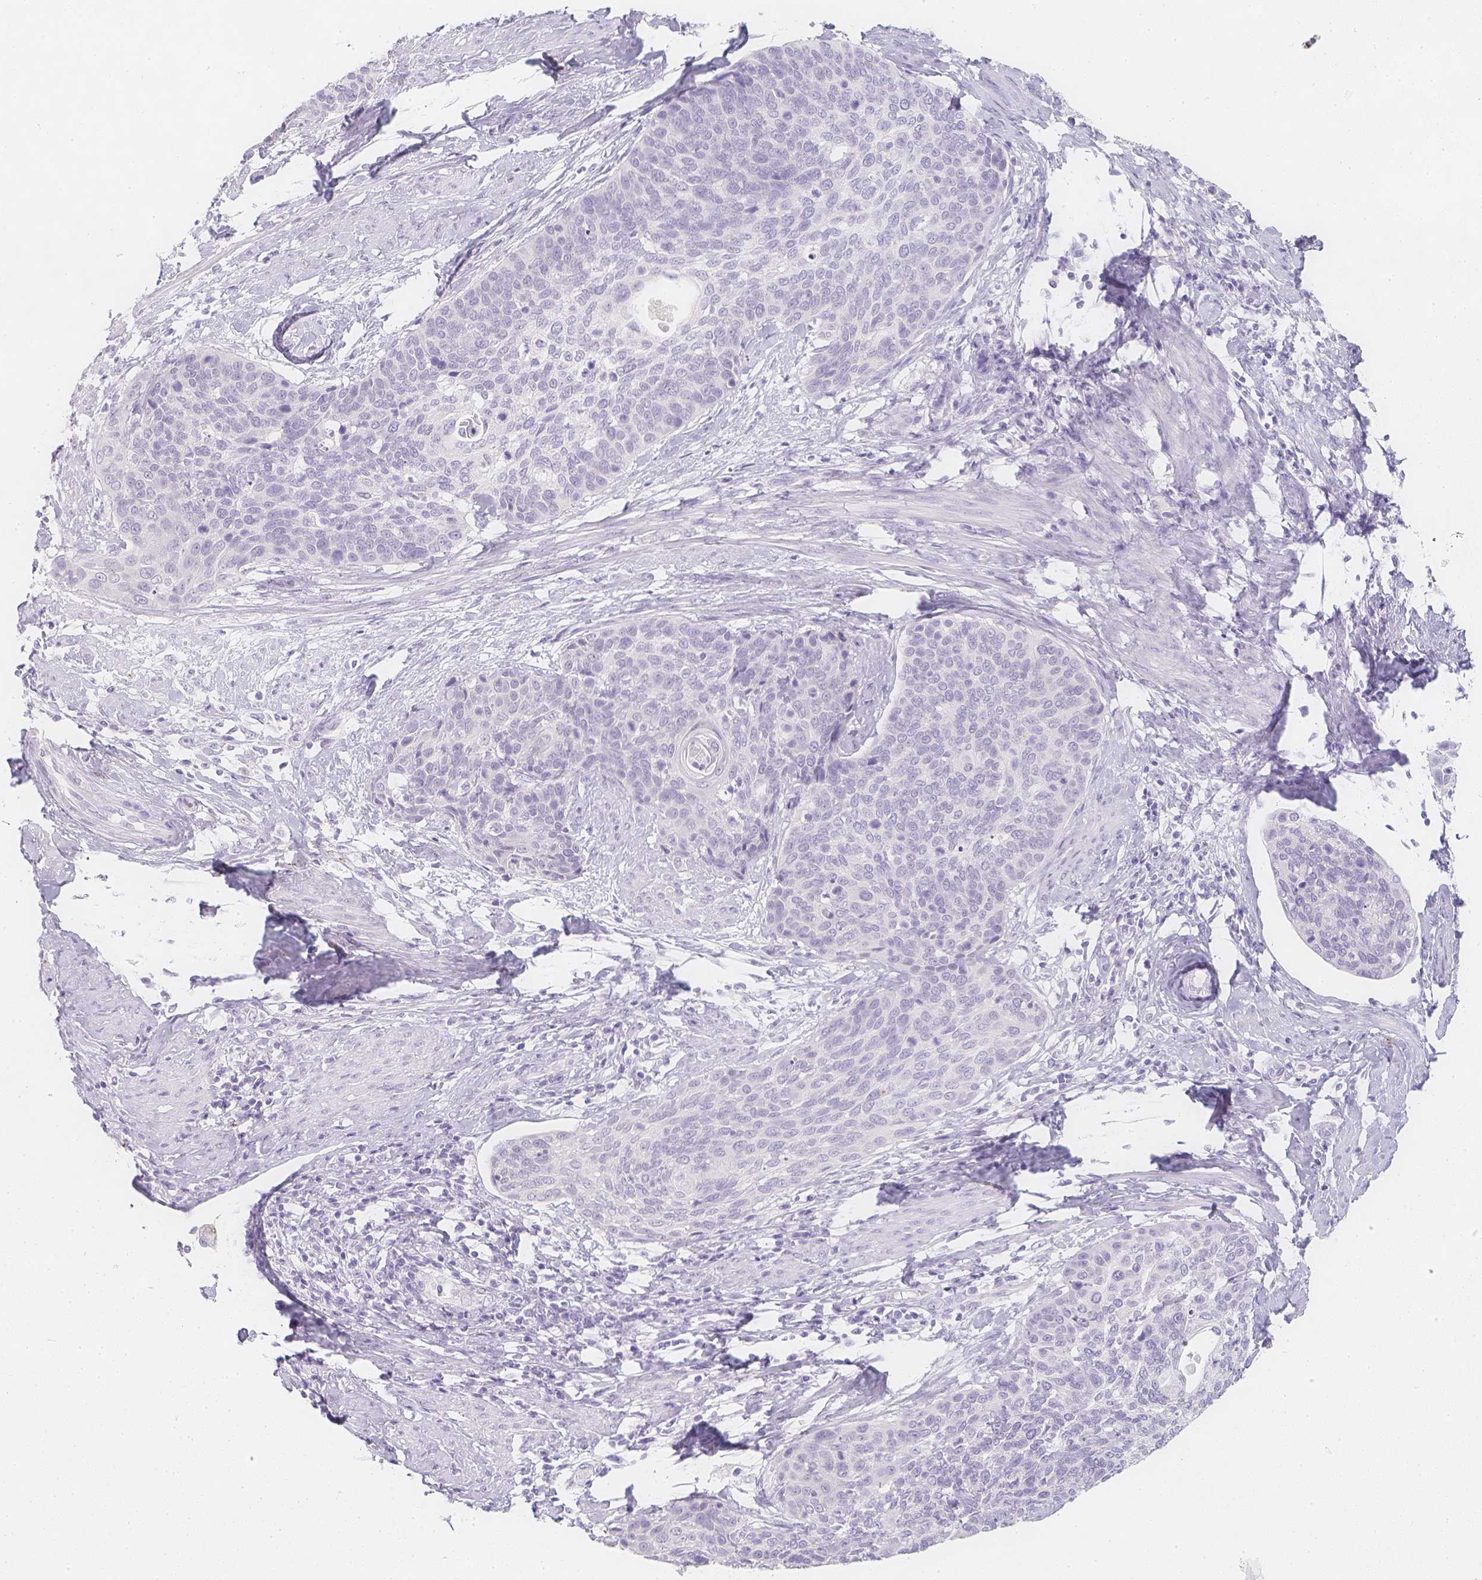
{"staining": {"intensity": "negative", "quantity": "none", "location": "none"}, "tissue": "cervical cancer", "cell_type": "Tumor cells", "image_type": "cancer", "snomed": [{"axis": "morphology", "description": "Squamous cell carcinoma, NOS"}, {"axis": "topography", "description": "Cervix"}], "caption": "Tumor cells are negative for protein expression in human squamous cell carcinoma (cervical). (Stains: DAB (3,3'-diaminobenzidine) immunohistochemistry with hematoxylin counter stain, Microscopy: brightfield microscopy at high magnification).", "gene": "SLC18A1", "patient": {"sex": "female", "age": 69}}